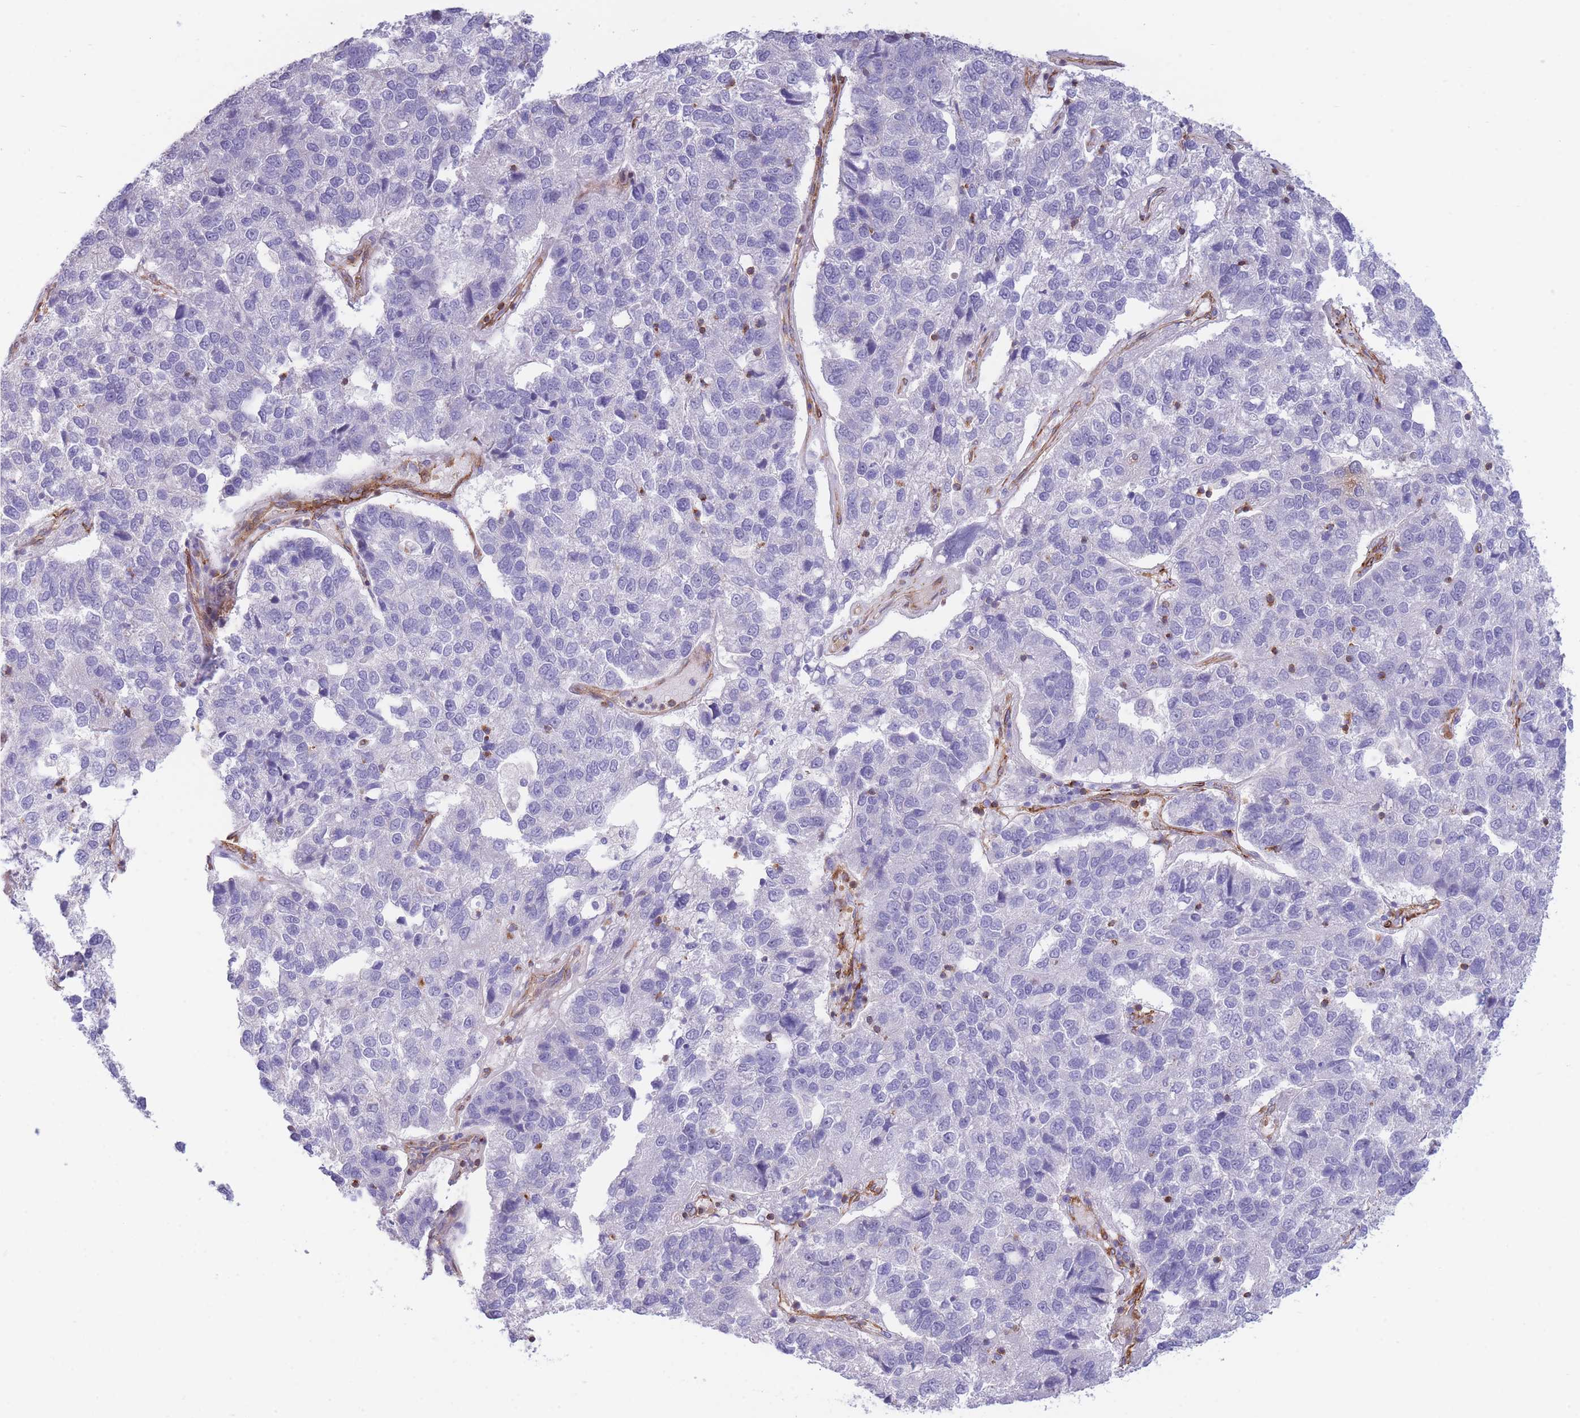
{"staining": {"intensity": "negative", "quantity": "none", "location": "none"}, "tissue": "pancreatic cancer", "cell_type": "Tumor cells", "image_type": "cancer", "snomed": [{"axis": "morphology", "description": "Adenocarcinoma, NOS"}, {"axis": "topography", "description": "Pancreas"}], "caption": "Pancreatic adenocarcinoma stained for a protein using immunohistochemistry shows no expression tumor cells.", "gene": "CDC25B", "patient": {"sex": "female", "age": 61}}